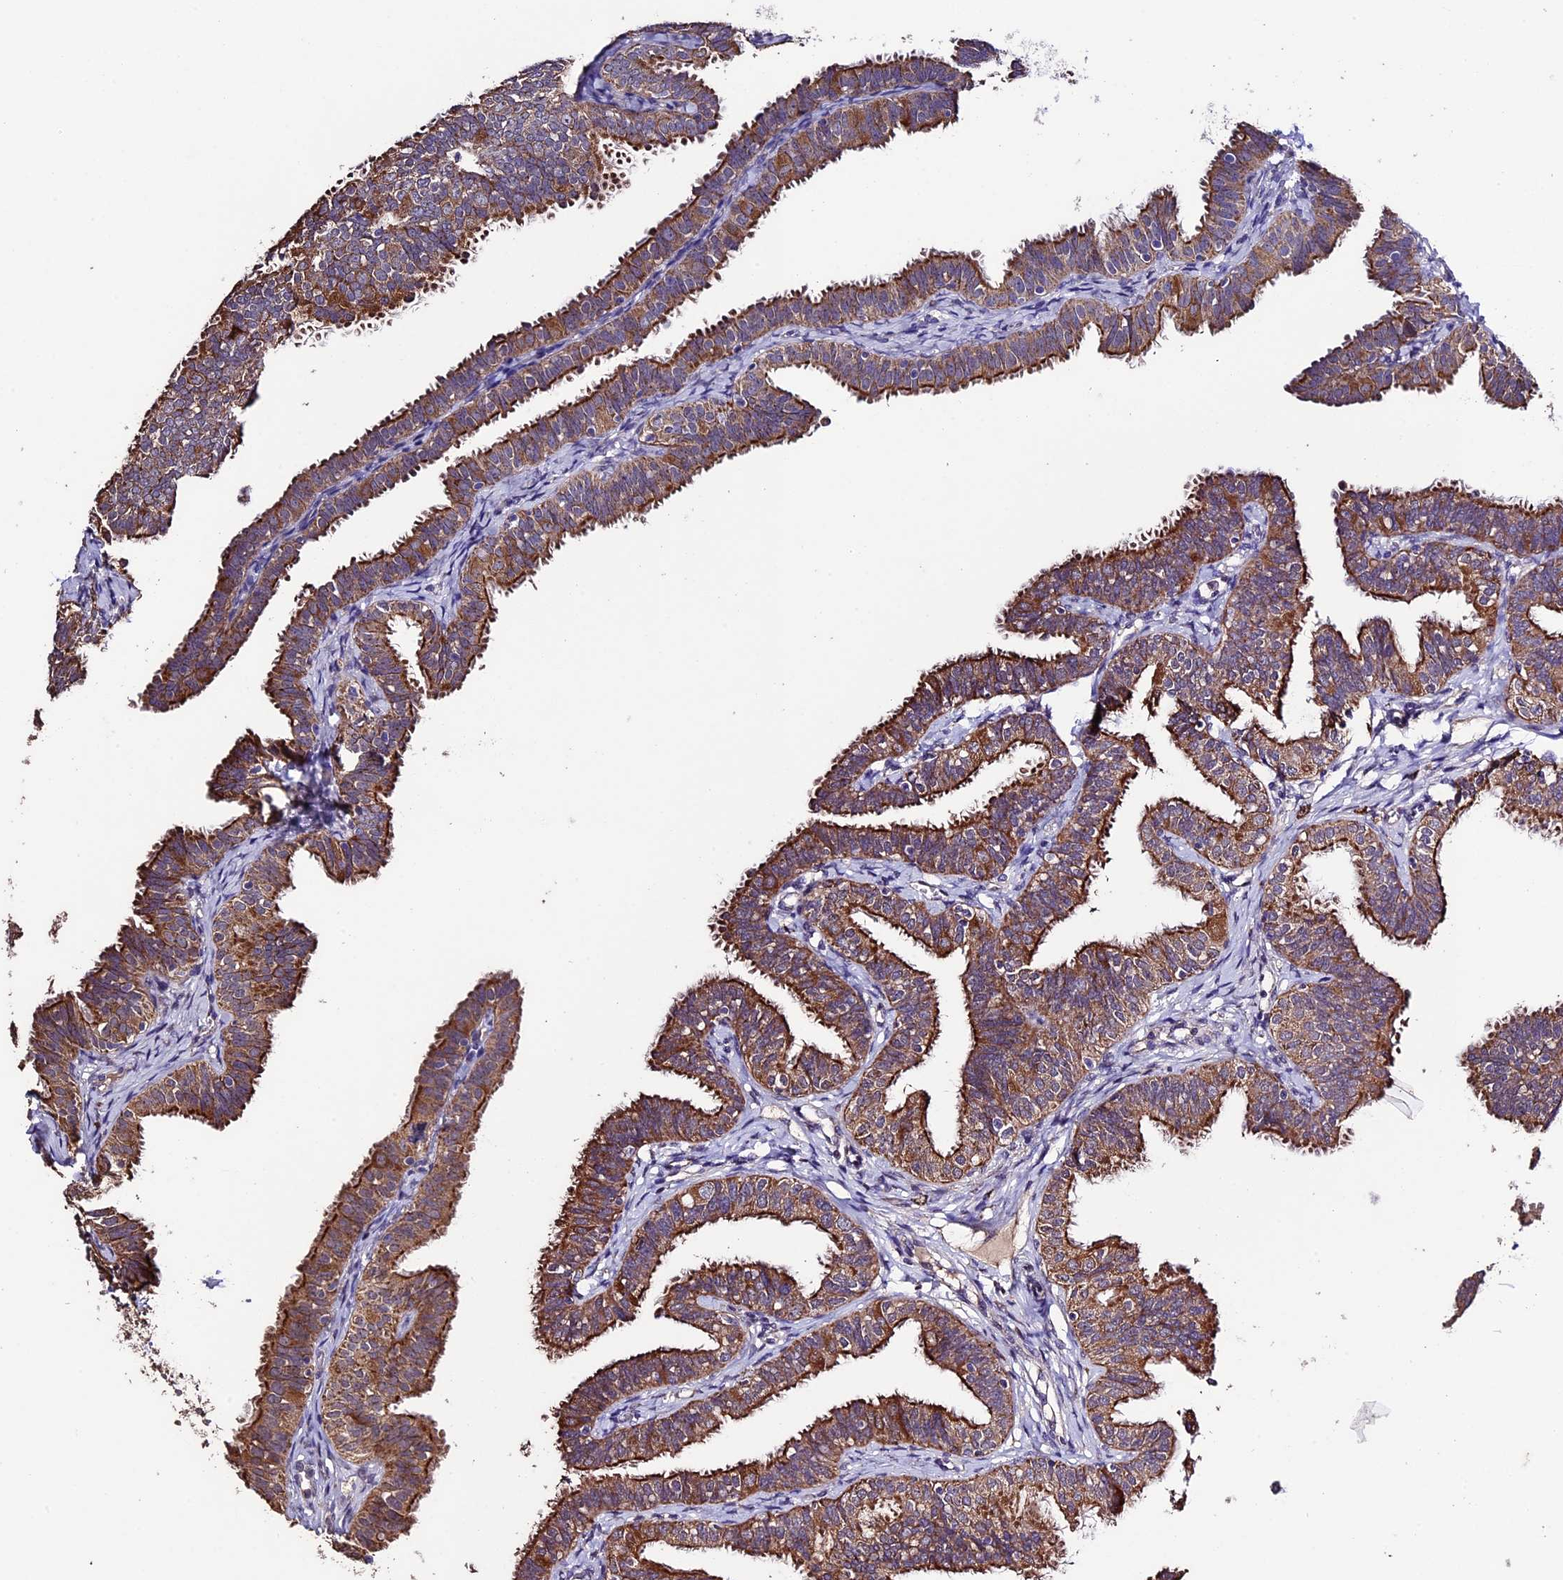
{"staining": {"intensity": "strong", "quantity": ">75%", "location": "cytoplasmic/membranous"}, "tissue": "fallopian tube", "cell_type": "Glandular cells", "image_type": "normal", "snomed": [{"axis": "morphology", "description": "Normal tissue, NOS"}, {"axis": "topography", "description": "Fallopian tube"}], "caption": "A brown stain shows strong cytoplasmic/membranous expression of a protein in glandular cells of benign human fallopian tube. (Brightfield microscopy of DAB IHC at high magnification).", "gene": "DIS3L", "patient": {"sex": "female", "age": 35}}